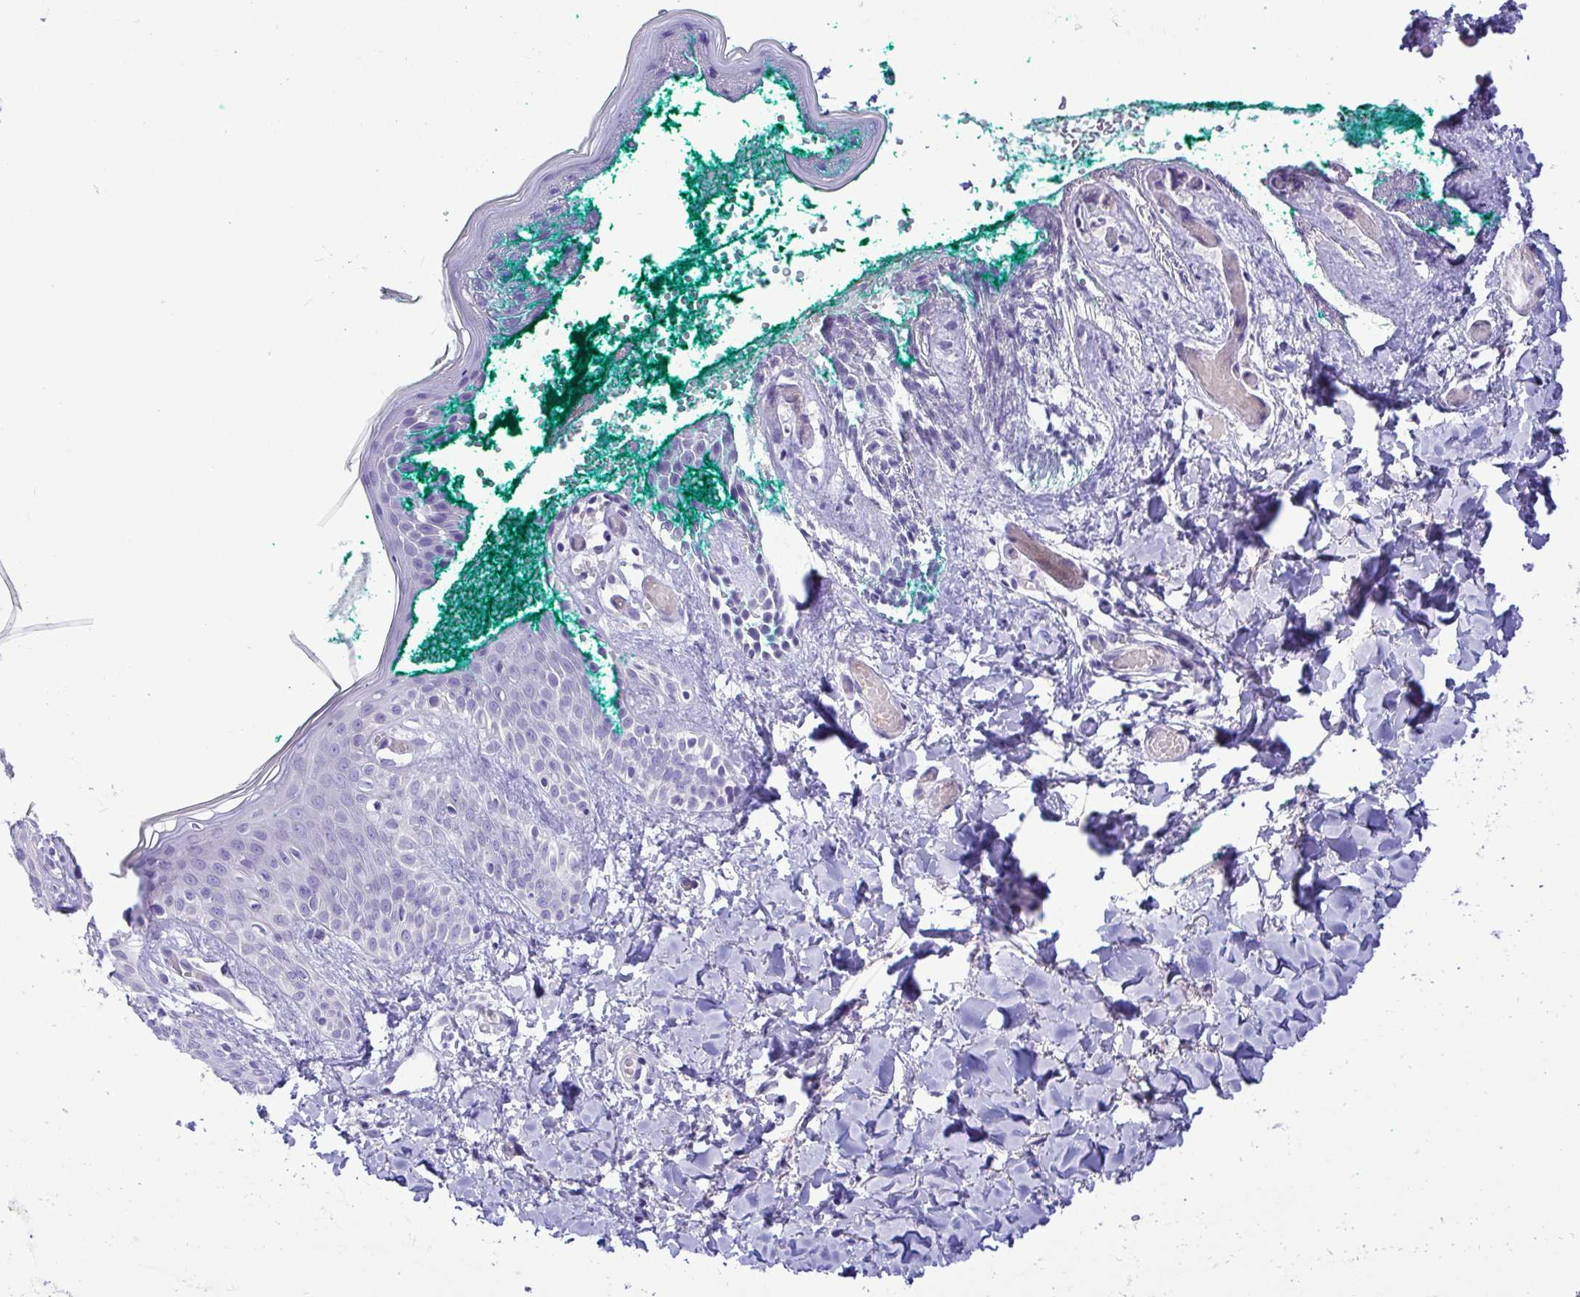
{"staining": {"intensity": "negative", "quantity": "none", "location": "none"}, "tissue": "skin", "cell_type": "Fibroblasts", "image_type": "normal", "snomed": [{"axis": "morphology", "description": "Normal tissue, NOS"}, {"axis": "topography", "description": "Skin"}], "caption": "Skin was stained to show a protein in brown. There is no significant expression in fibroblasts. (DAB (3,3'-diaminobenzidine) immunohistochemistry with hematoxylin counter stain).", "gene": "FAM86B1", "patient": {"sex": "male", "age": 16}}